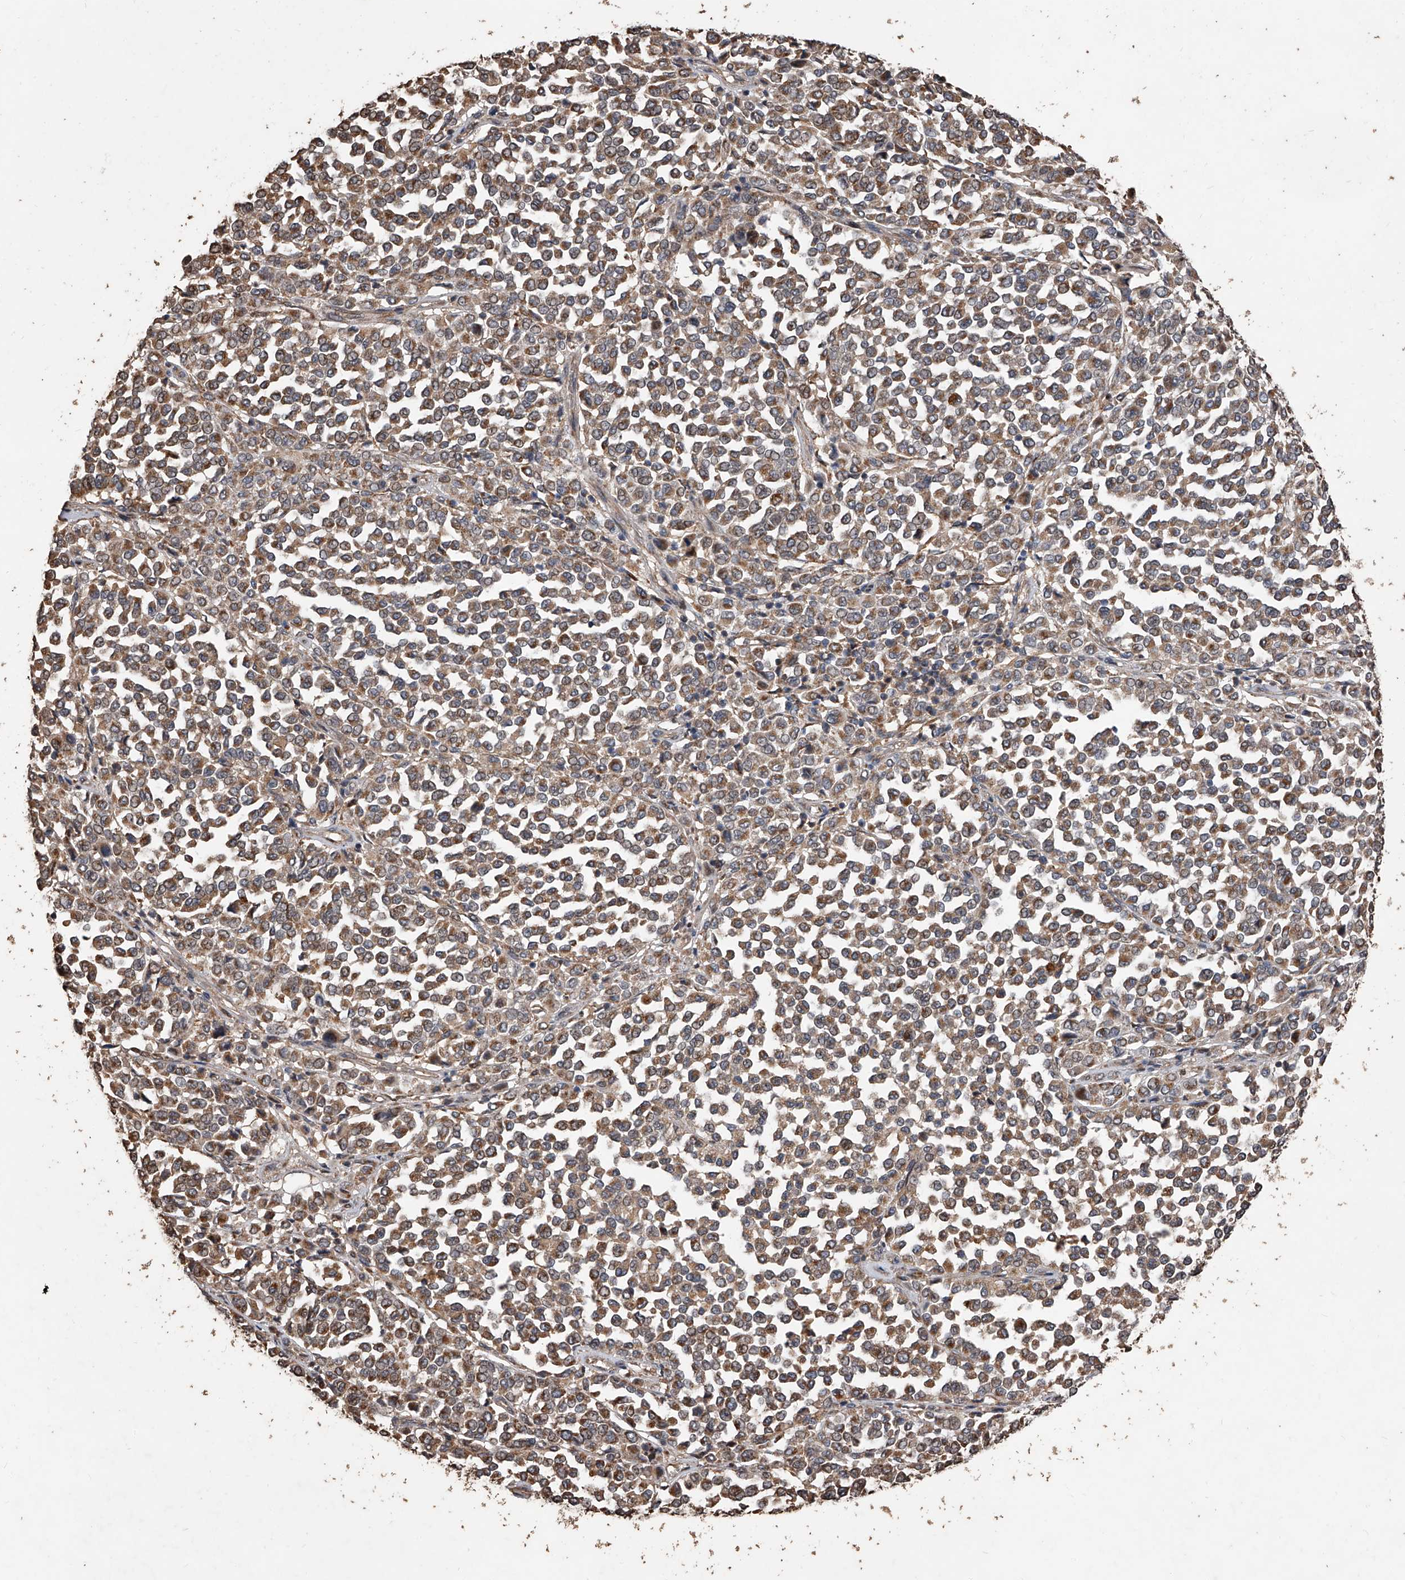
{"staining": {"intensity": "moderate", "quantity": ">75%", "location": "cytoplasmic/membranous"}, "tissue": "melanoma", "cell_type": "Tumor cells", "image_type": "cancer", "snomed": [{"axis": "morphology", "description": "Malignant melanoma, Metastatic site"}, {"axis": "topography", "description": "Pancreas"}], "caption": "Immunohistochemistry (IHC) photomicrograph of neoplastic tissue: melanoma stained using IHC shows medium levels of moderate protein expression localized specifically in the cytoplasmic/membranous of tumor cells, appearing as a cytoplasmic/membranous brown color.", "gene": "LTV1", "patient": {"sex": "female", "age": 30}}